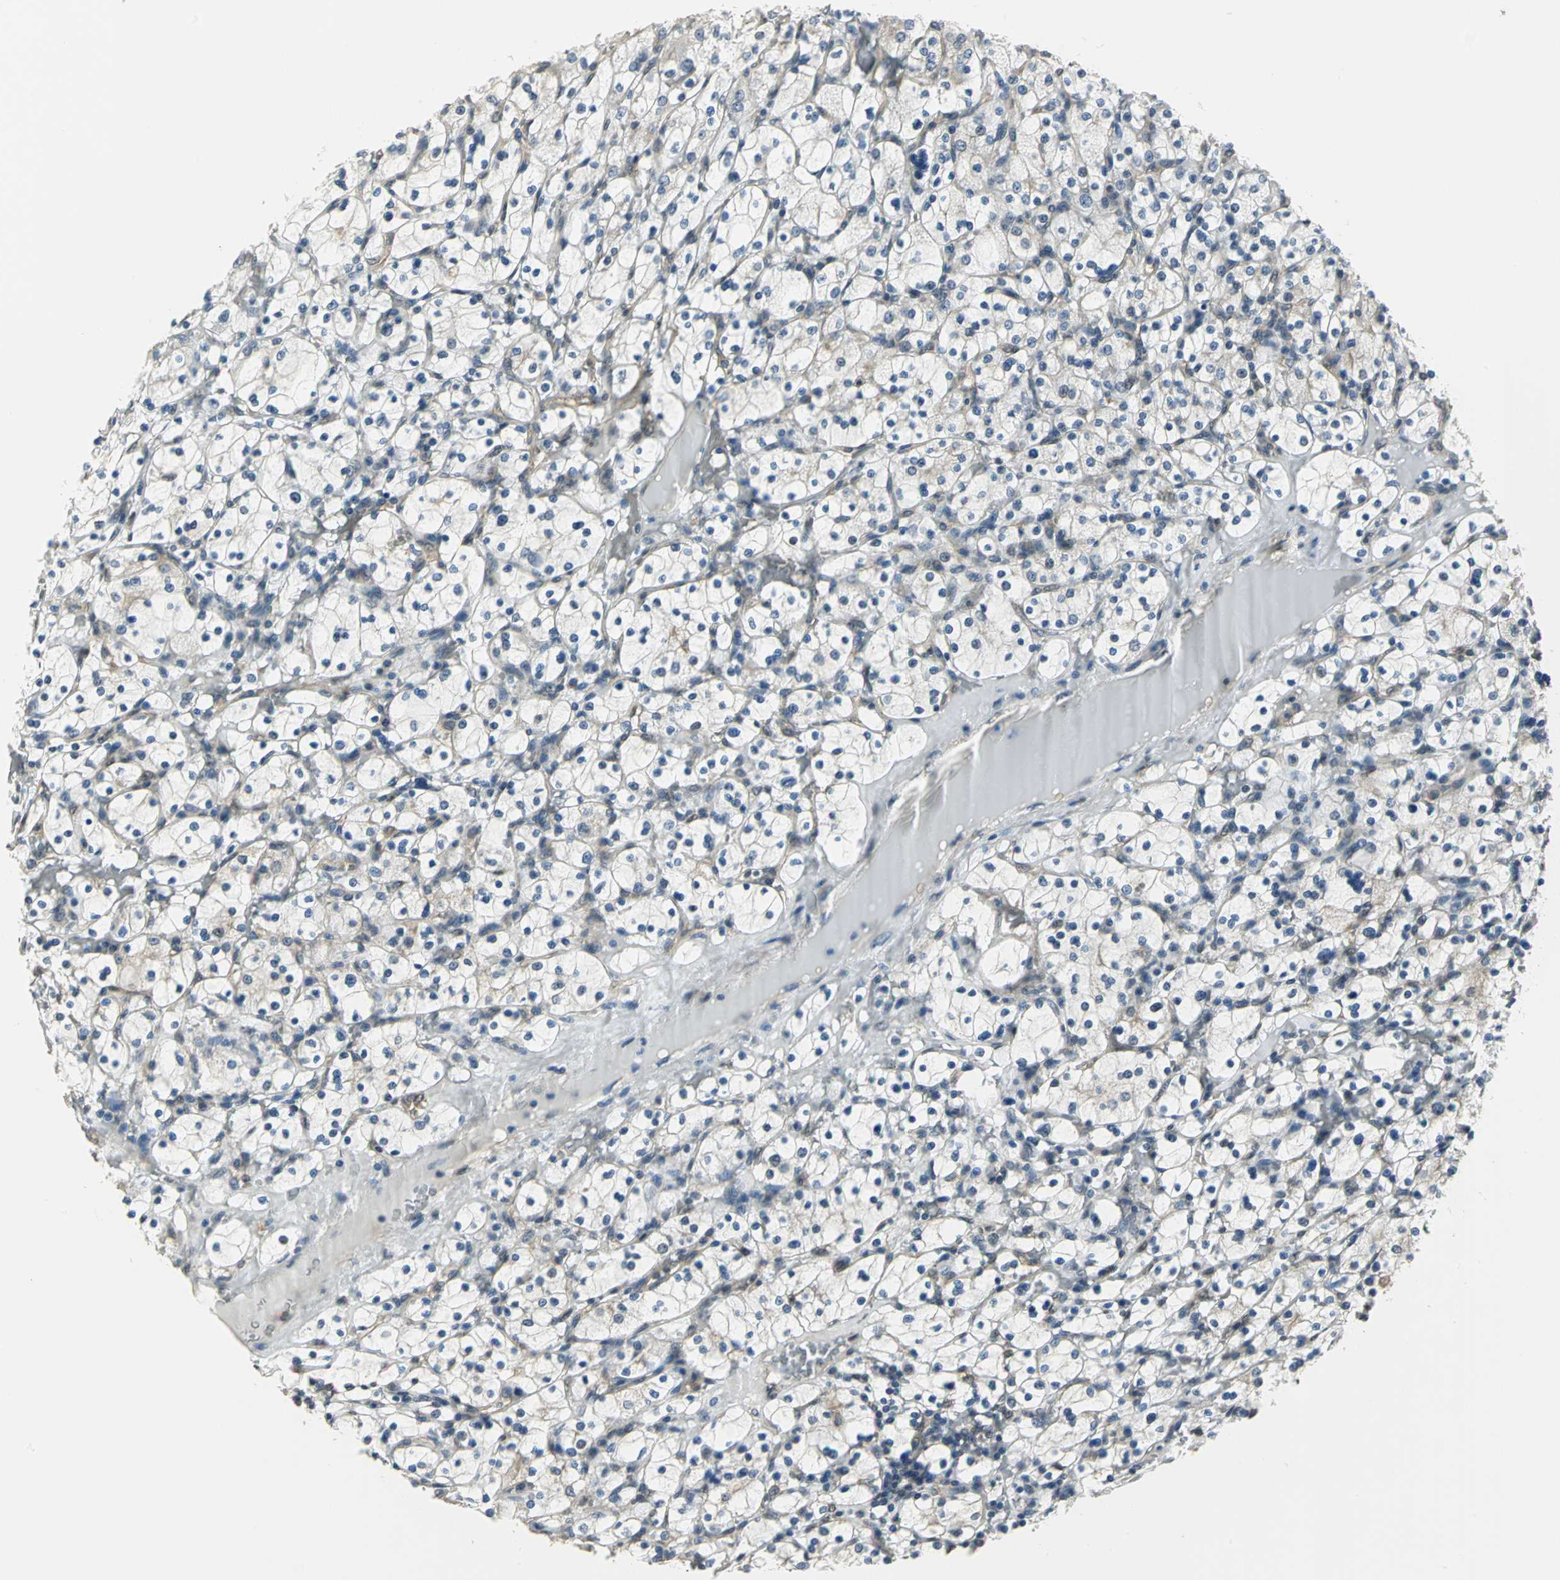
{"staining": {"intensity": "negative", "quantity": "none", "location": "none"}, "tissue": "renal cancer", "cell_type": "Tumor cells", "image_type": "cancer", "snomed": [{"axis": "morphology", "description": "Adenocarcinoma, NOS"}, {"axis": "topography", "description": "Kidney"}], "caption": "This is a image of immunohistochemistry staining of adenocarcinoma (renal), which shows no positivity in tumor cells. Nuclei are stained in blue.", "gene": "DDX5", "patient": {"sex": "female", "age": 83}}